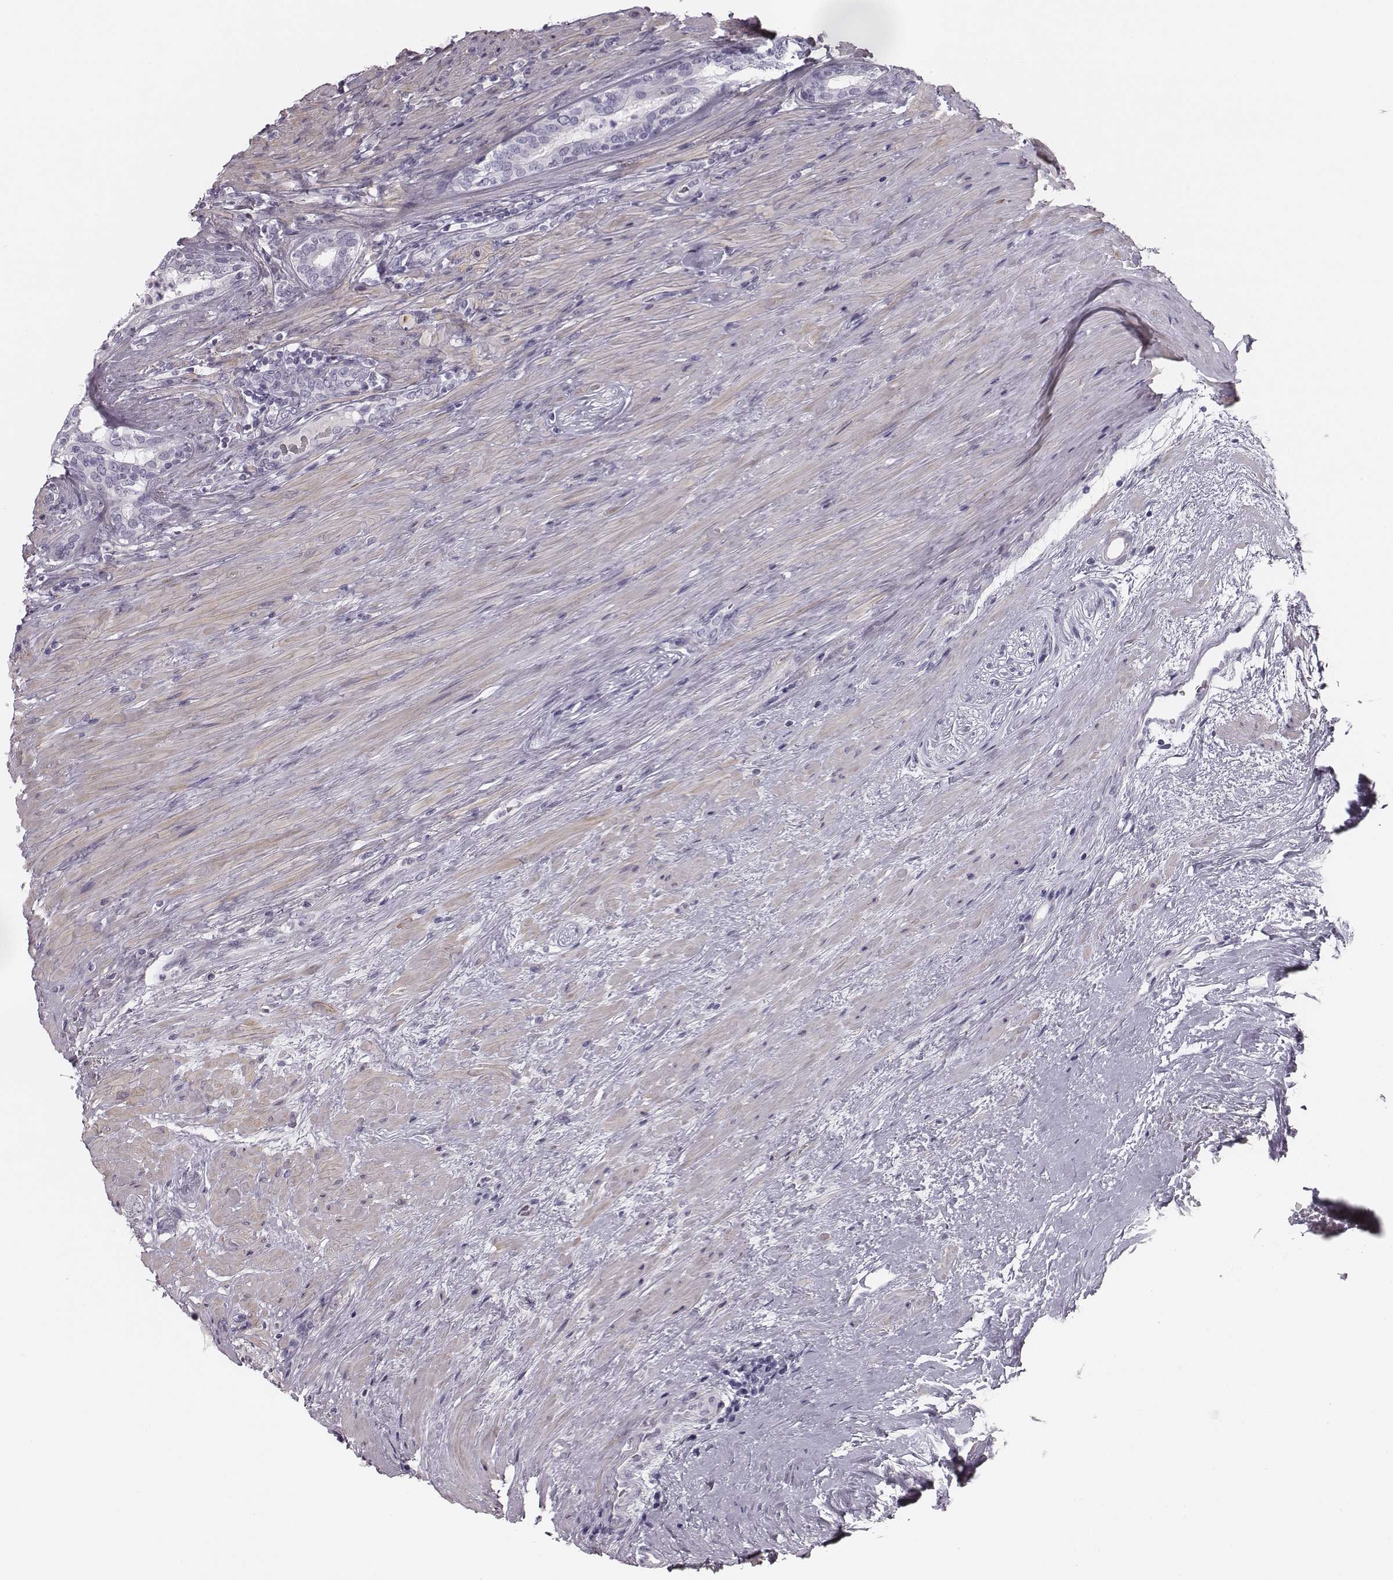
{"staining": {"intensity": "negative", "quantity": "none", "location": "none"}, "tissue": "prostate cancer", "cell_type": "Tumor cells", "image_type": "cancer", "snomed": [{"axis": "morphology", "description": "Adenocarcinoma, Low grade"}, {"axis": "topography", "description": "Prostate and seminal vesicle, NOS"}], "caption": "IHC of human prostate cancer (low-grade adenocarcinoma) shows no expression in tumor cells.", "gene": "CRISP1", "patient": {"sex": "male", "age": 61}}